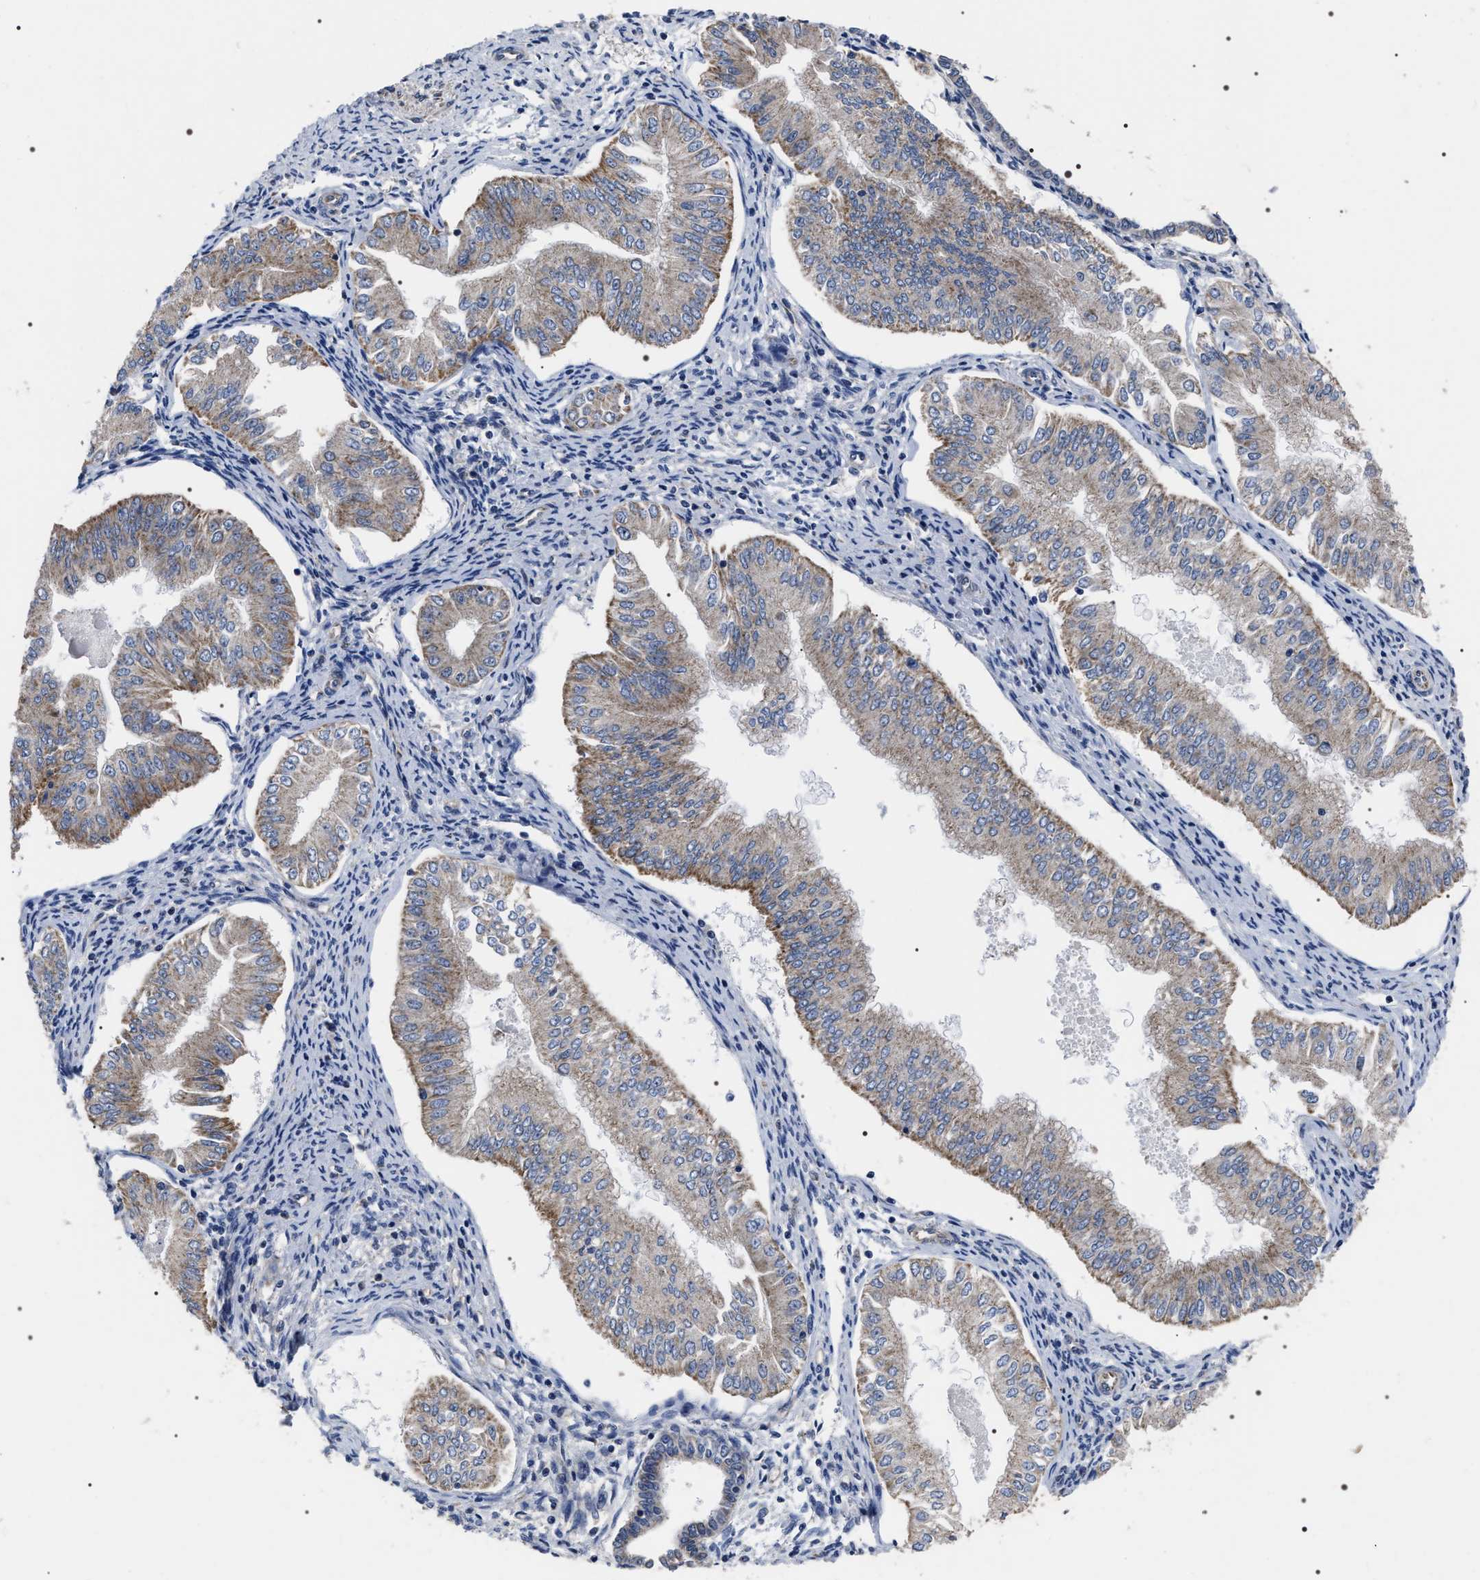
{"staining": {"intensity": "weak", "quantity": "25%-75%", "location": "cytoplasmic/membranous"}, "tissue": "endometrial cancer", "cell_type": "Tumor cells", "image_type": "cancer", "snomed": [{"axis": "morphology", "description": "Normal tissue, NOS"}, {"axis": "morphology", "description": "Adenocarcinoma, NOS"}, {"axis": "topography", "description": "Endometrium"}], "caption": "About 25%-75% of tumor cells in human endometrial adenocarcinoma reveal weak cytoplasmic/membranous protein expression as visualized by brown immunohistochemical staining.", "gene": "MIS18A", "patient": {"sex": "female", "age": 53}}